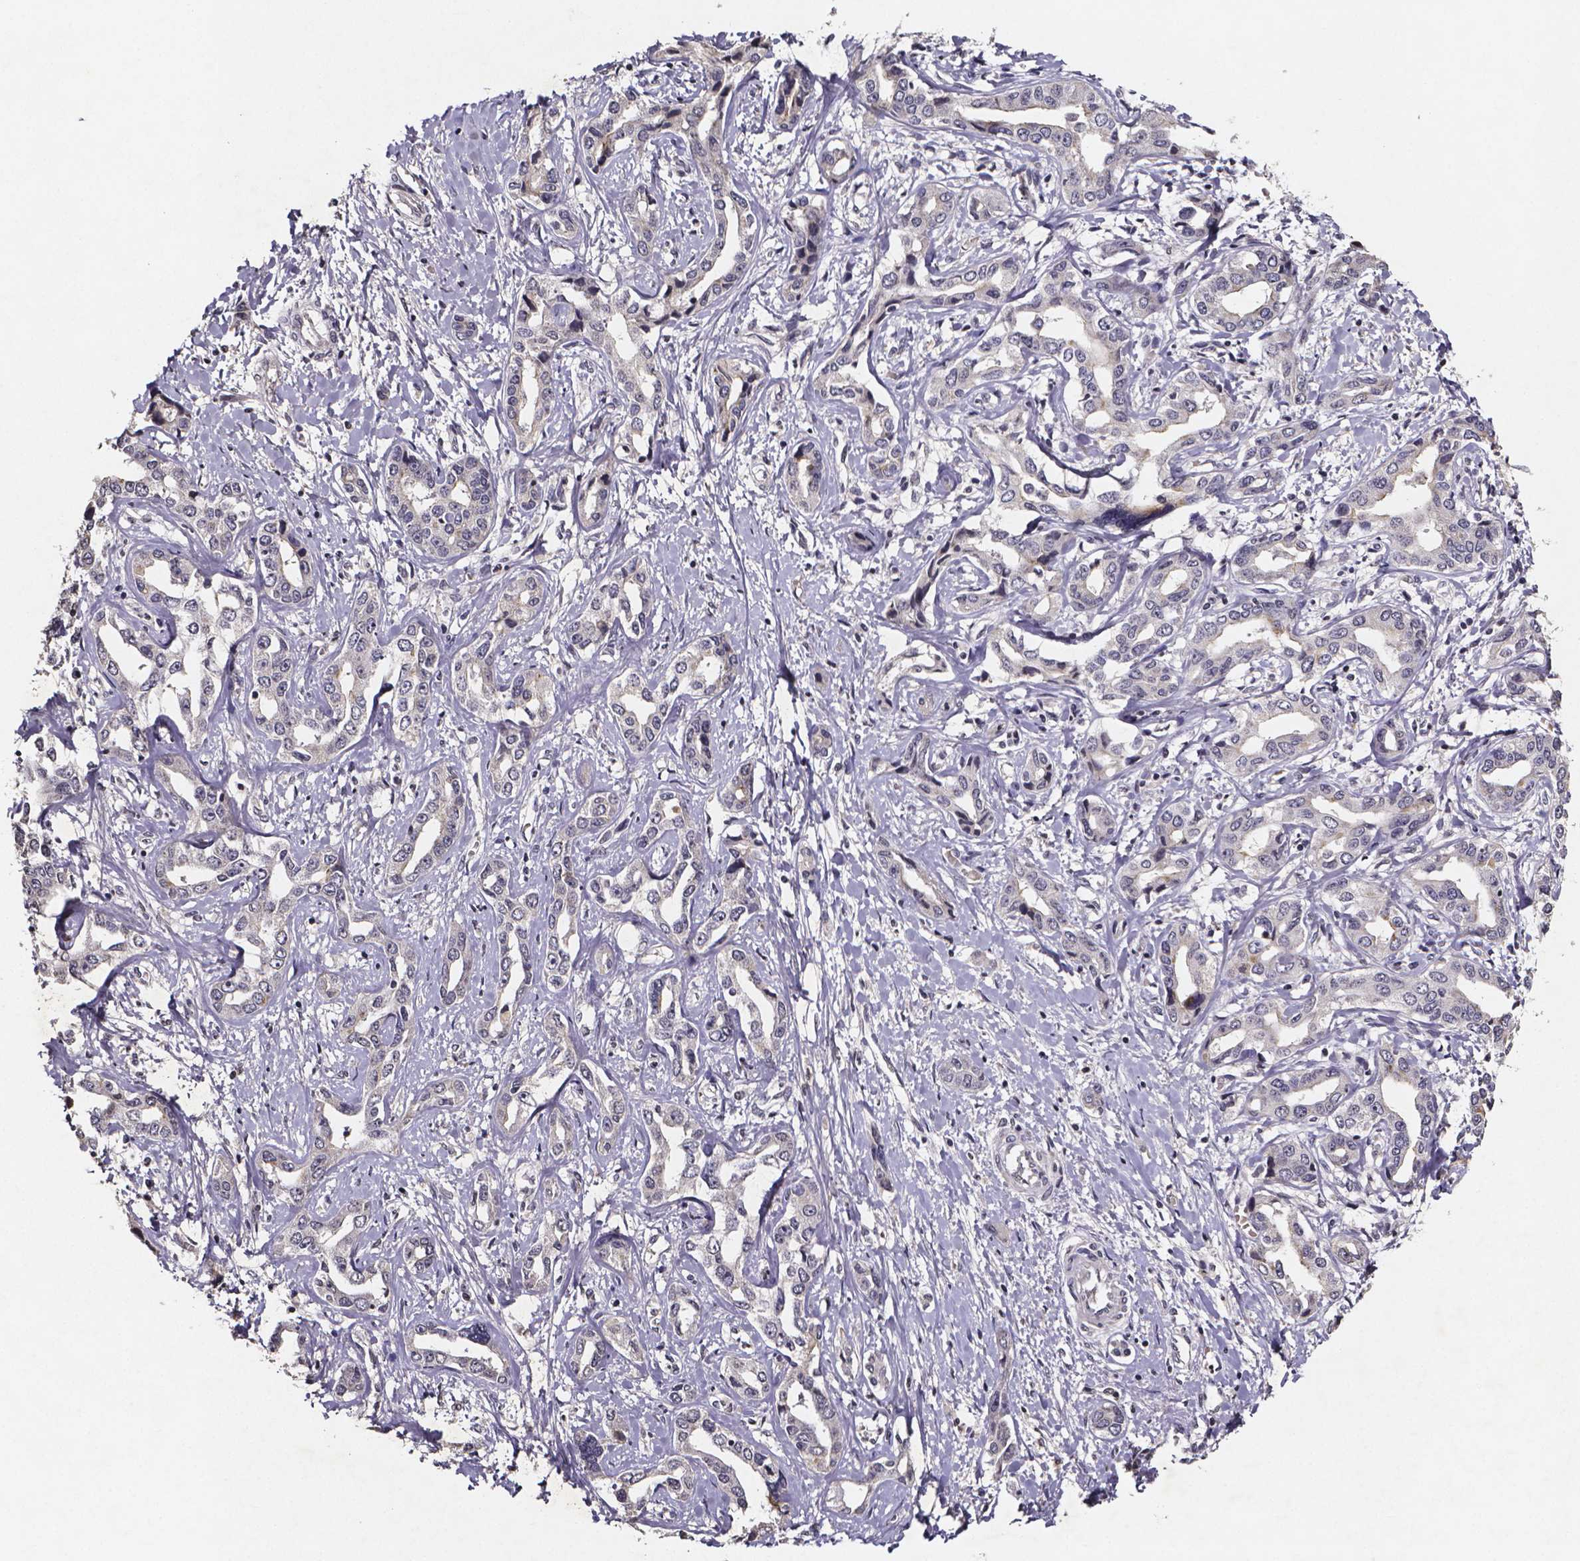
{"staining": {"intensity": "negative", "quantity": "none", "location": "none"}, "tissue": "liver cancer", "cell_type": "Tumor cells", "image_type": "cancer", "snomed": [{"axis": "morphology", "description": "Cholangiocarcinoma"}, {"axis": "topography", "description": "Liver"}], "caption": "Immunohistochemistry photomicrograph of neoplastic tissue: human cholangiocarcinoma (liver) stained with DAB demonstrates no significant protein expression in tumor cells. Brightfield microscopy of IHC stained with DAB (brown) and hematoxylin (blue), captured at high magnification.", "gene": "TP73", "patient": {"sex": "male", "age": 59}}